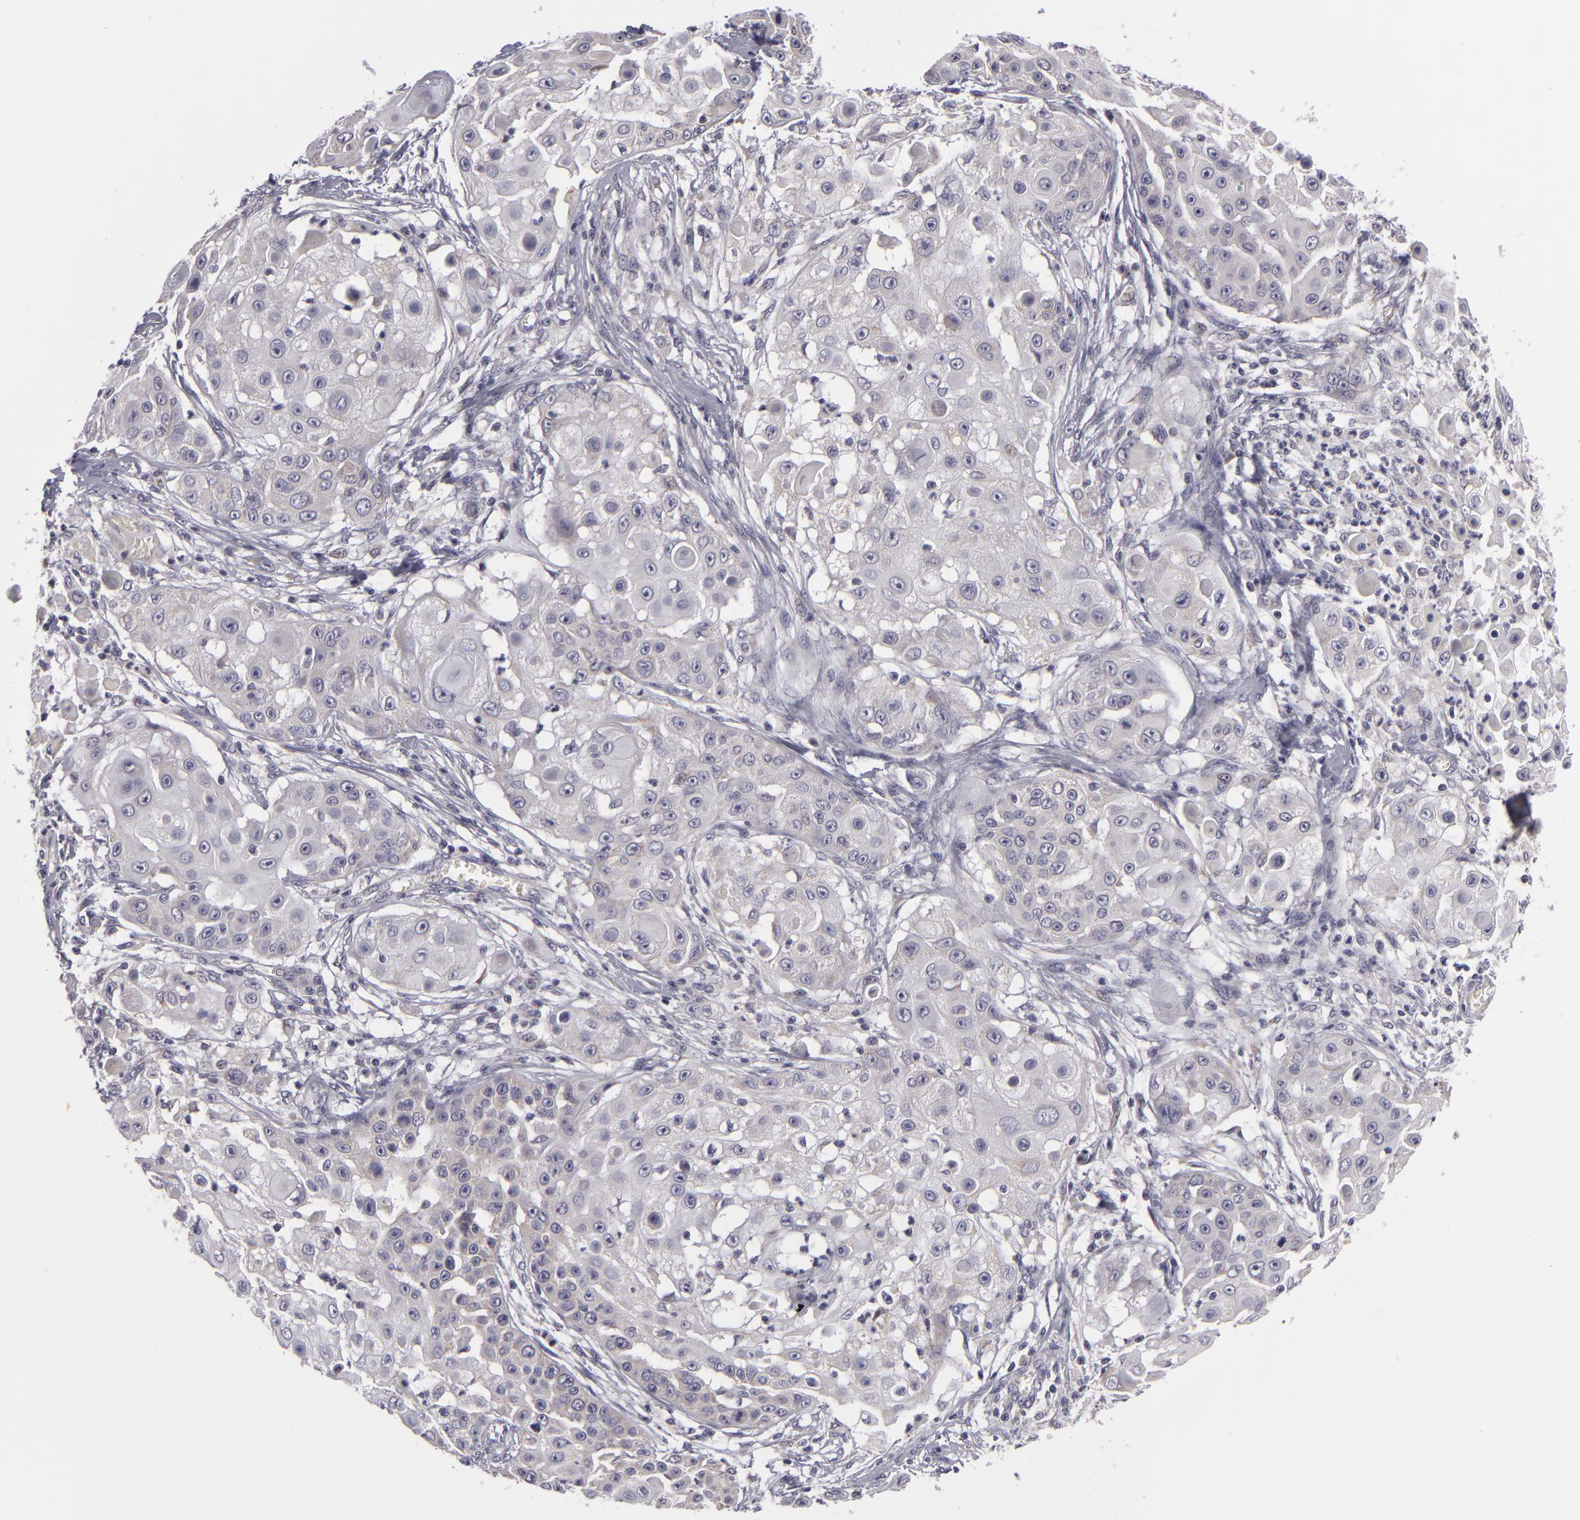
{"staining": {"intensity": "weak", "quantity": "<25%", "location": "cytoplasmic/membranous"}, "tissue": "skin cancer", "cell_type": "Tumor cells", "image_type": "cancer", "snomed": [{"axis": "morphology", "description": "Squamous cell carcinoma, NOS"}, {"axis": "topography", "description": "Skin"}], "caption": "This is a image of immunohistochemistry staining of squamous cell carcinoma (skin), which shows no expression in tumor cells. The staining is performed using DAB (3,3'-diaminobenzidine) brown chromogen with nuclei counter-stained in using hematoxylin.", "gene": "ATP2B3", "patient": {"sex": "female", "age": 57}}